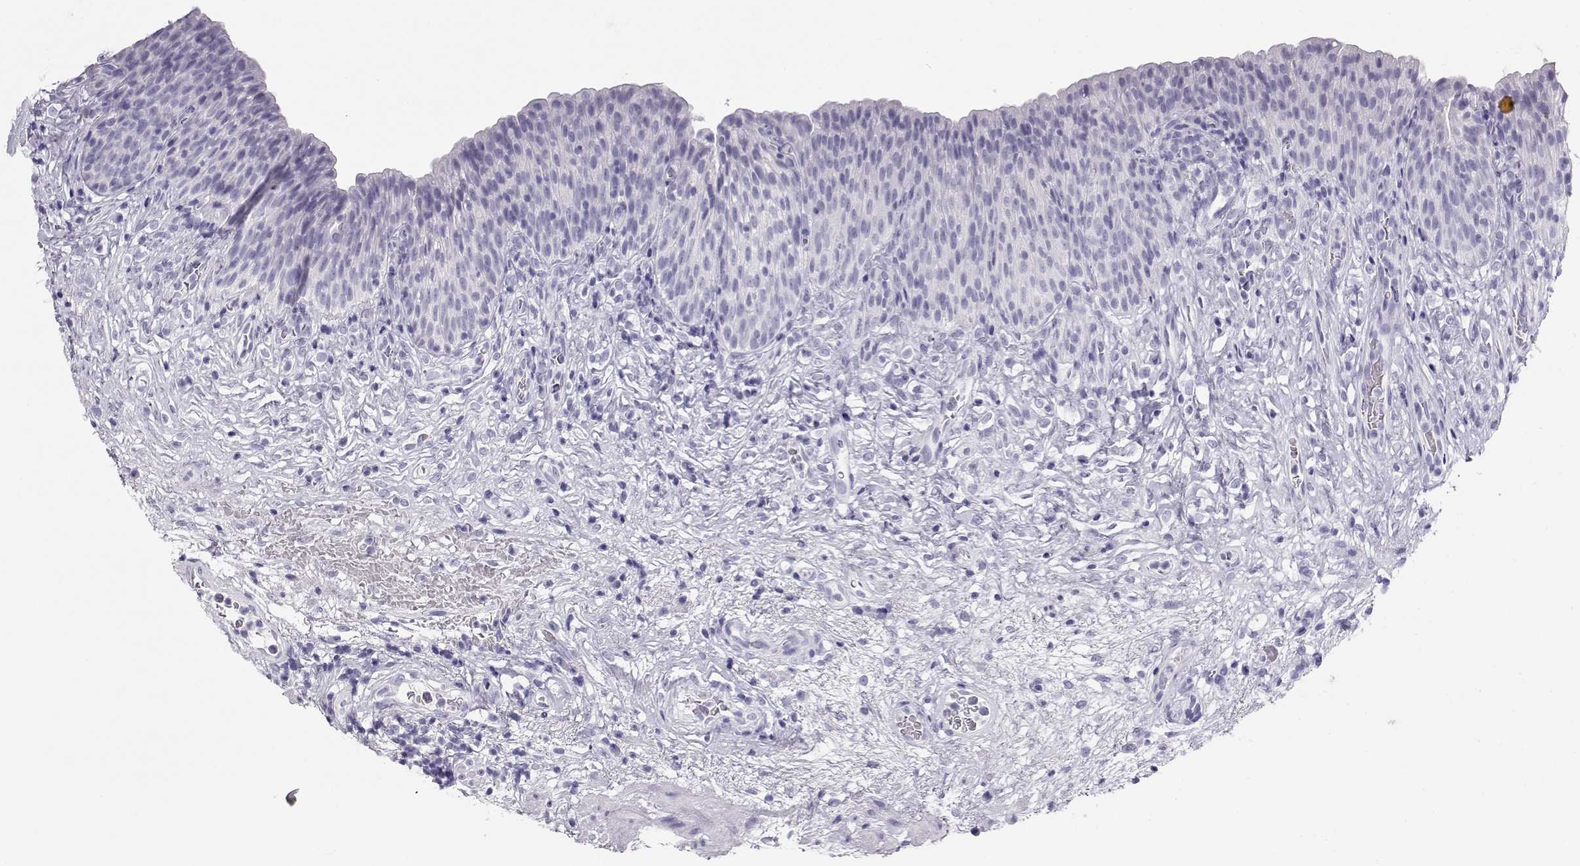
{"staining": {"intensity": "negative", "quantity": "none", "location": "none"}, "tissue": "urinary bladder", "cell_type": "Urothelial cells", "image_type": "normal", "snomed": [{"axis": "morphology", "description": "Normal tissue, NOS"}, {"axis": "topography", "description": "Urinary bladder"}], "caption": "An immunohistochemistry histopathology image of unremarkable urinary bladder is shown. There is no staining in urothelial cells of urinary bladder.", "gene": "TKTL1", "patient": {"sex": "male", "age": 76}}